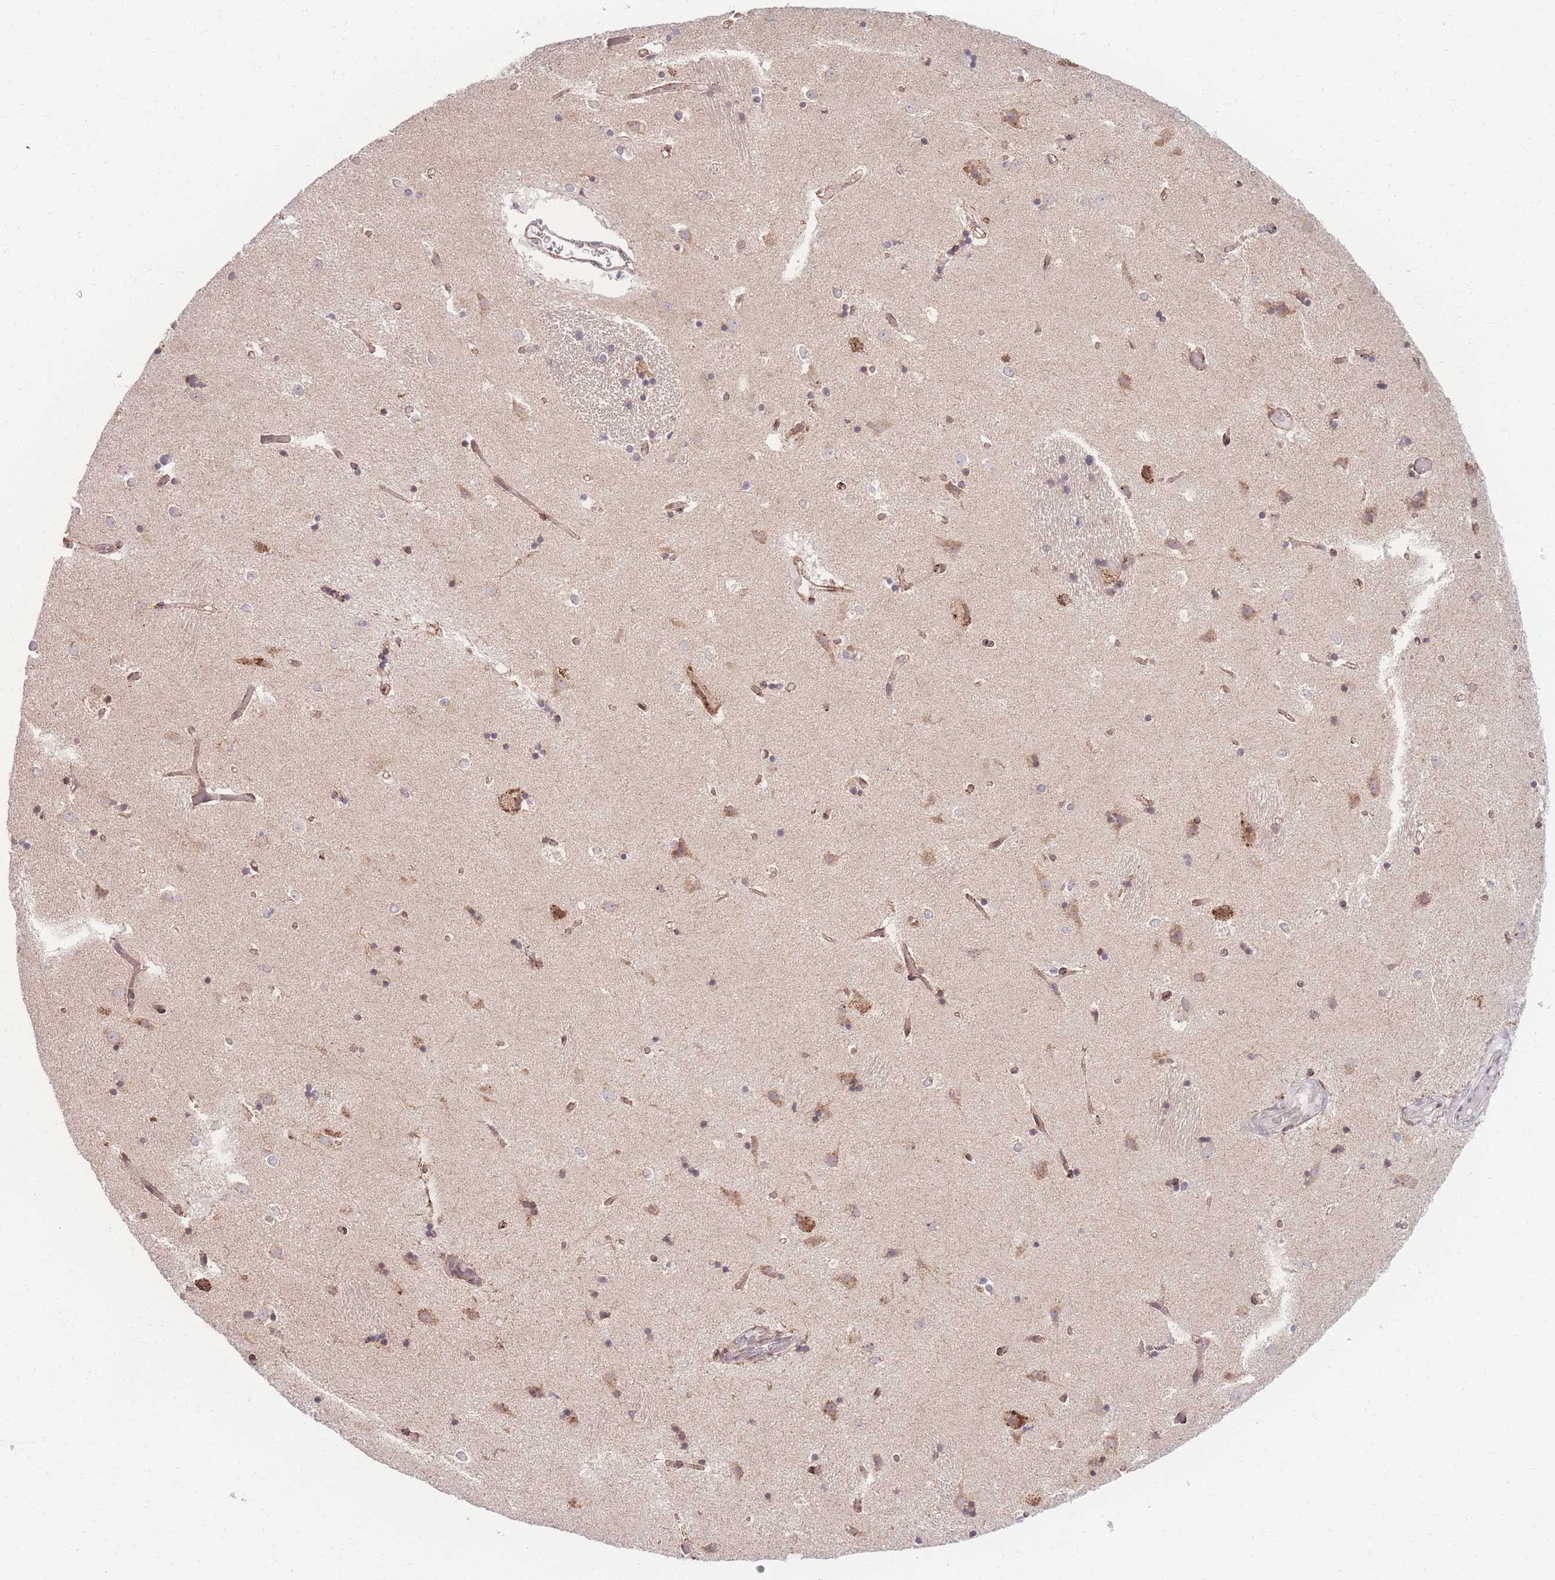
{"staining": {"intensity": "negative", "quantity": "none", "location": "none"}, "tissue": "caudate", "cell_type": "Glial cells", "image_type": "normal", "snomed": [{"axis": "morphology", "description": "Normal tissue, NOS"}, {"axis": "topography", "description": "Lateral ventricle wall"}], "caption": "Immunohistochemistry micrograph of normal caudate stained for a protein (brown), which displays no expression in glial cells. Nuclei are stained in blue.", "gene": "ZC3H13", "patient": {"sex": "female", "age": 52}}